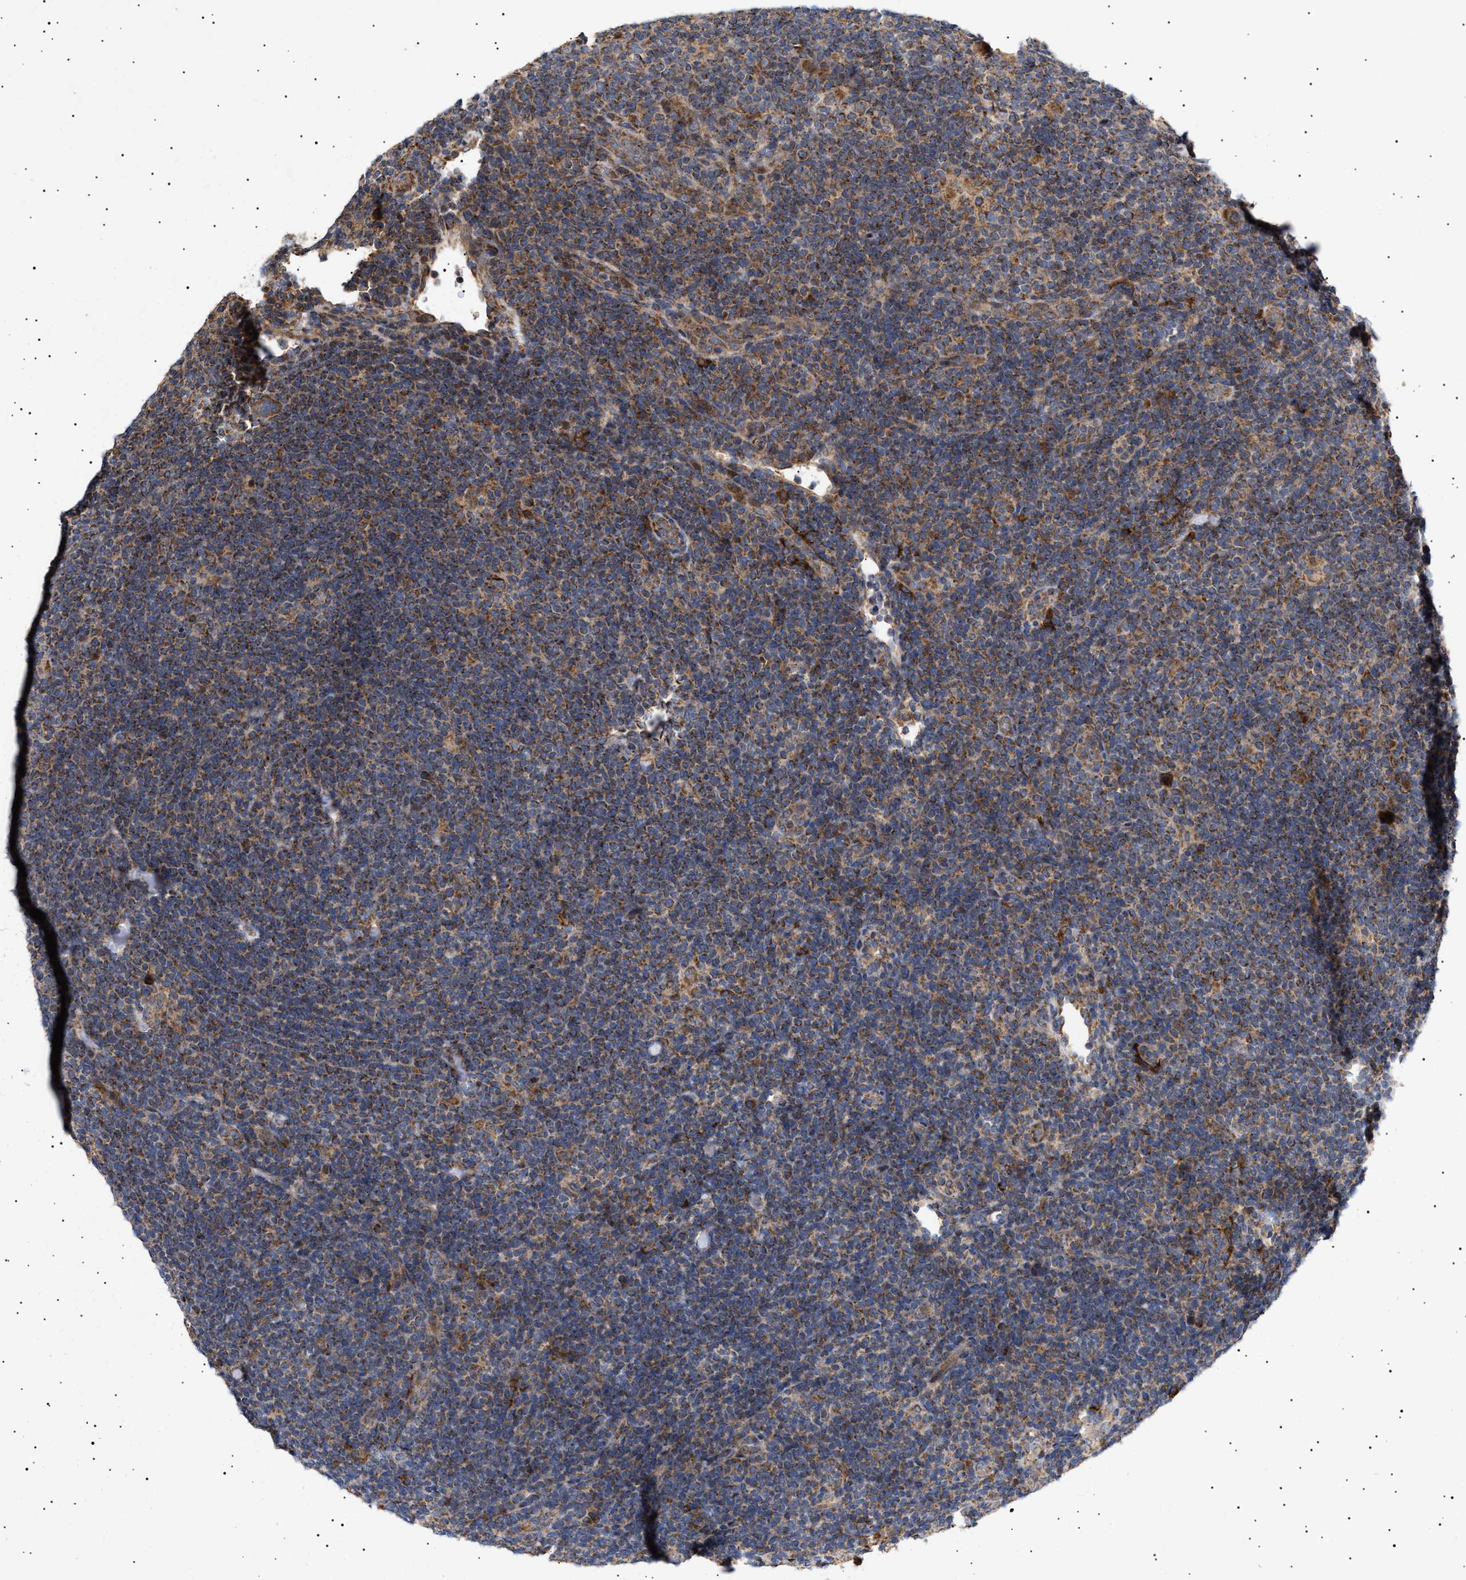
{"staining": {"intensity": "moderate", "quantity": ">75%", "location": "cytoplasmic/membranous"}, "tissue": "lymphoma", "cell_type": "Tumor cells", "image_type": "cancer", "snomed": [{"axis": "morphology", "description": "Hodgkin's disease, NOS"}, {"axis": "topography", "description": "Lymph node"}], "caption": "This photomicrograph exhibits Hodgkin's disease stained with immunohistochemistry (IHC) to label a protein in brown. The cytoplasmic/membranous of tumor cells show moderate positivity for the protein. Nuclei are counter-stained blue.", "gene": "MRPL10", "patient": {"sex": "female", "age": 57}}